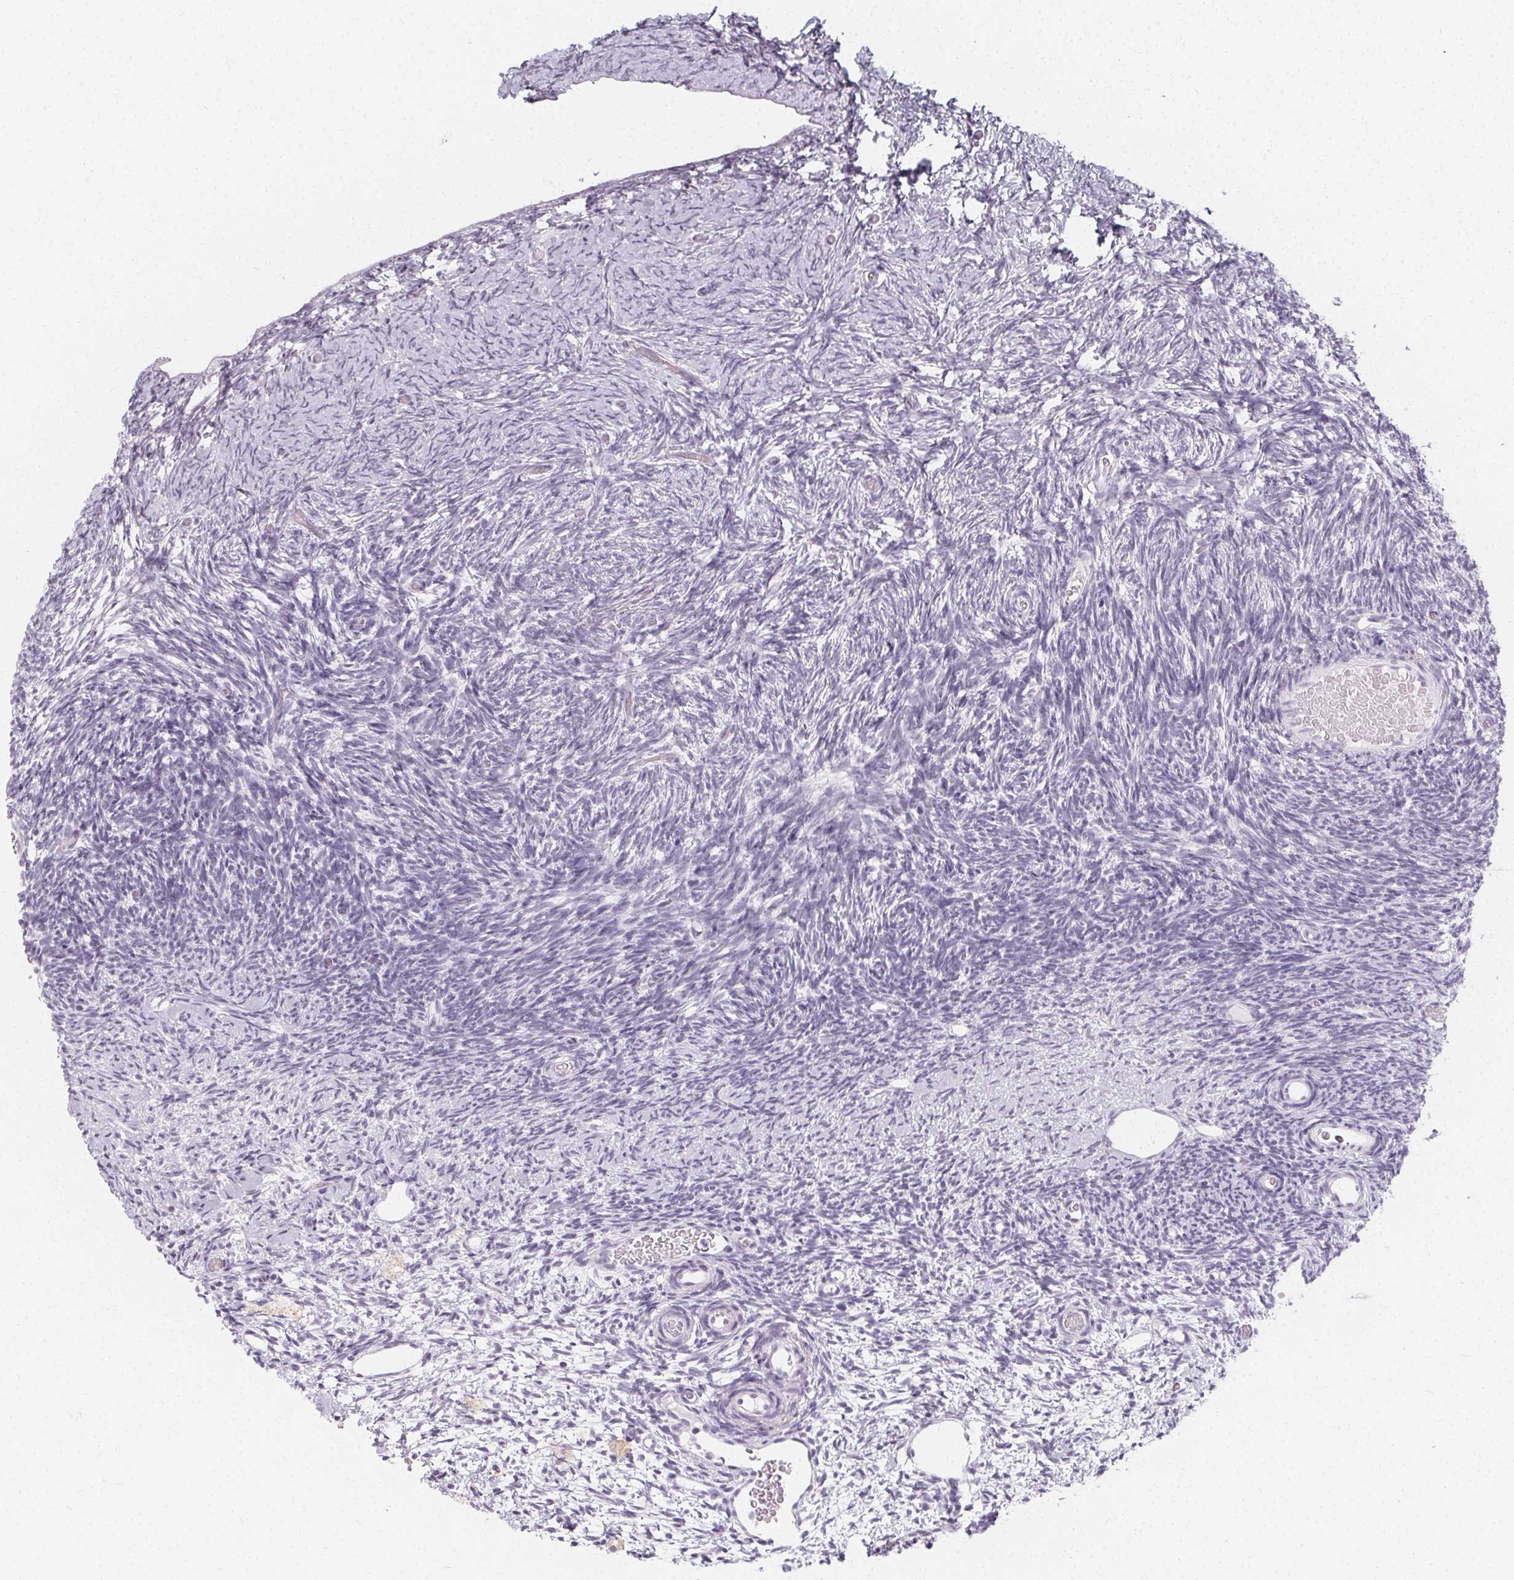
{"staining": {"intensity": "negative", "quantity": "none", "location": "none"}, "tissue": "ovary", "cell_type": "Follicle cells", "image_type": "normal", "snomed": [{"axis": "morphology", "description": "Normal tissue, NOS"}, {"axis": "topography", "description": "Ovary"}], "caption": "Photomicrograph shows no protein positivity in follicle cells of unremarkable ovary. (DAB IHC visualized using brightfield microscopy, high magnification).", "gene": "SYNPR", "patient": {"sex": "female", "age": 39}}